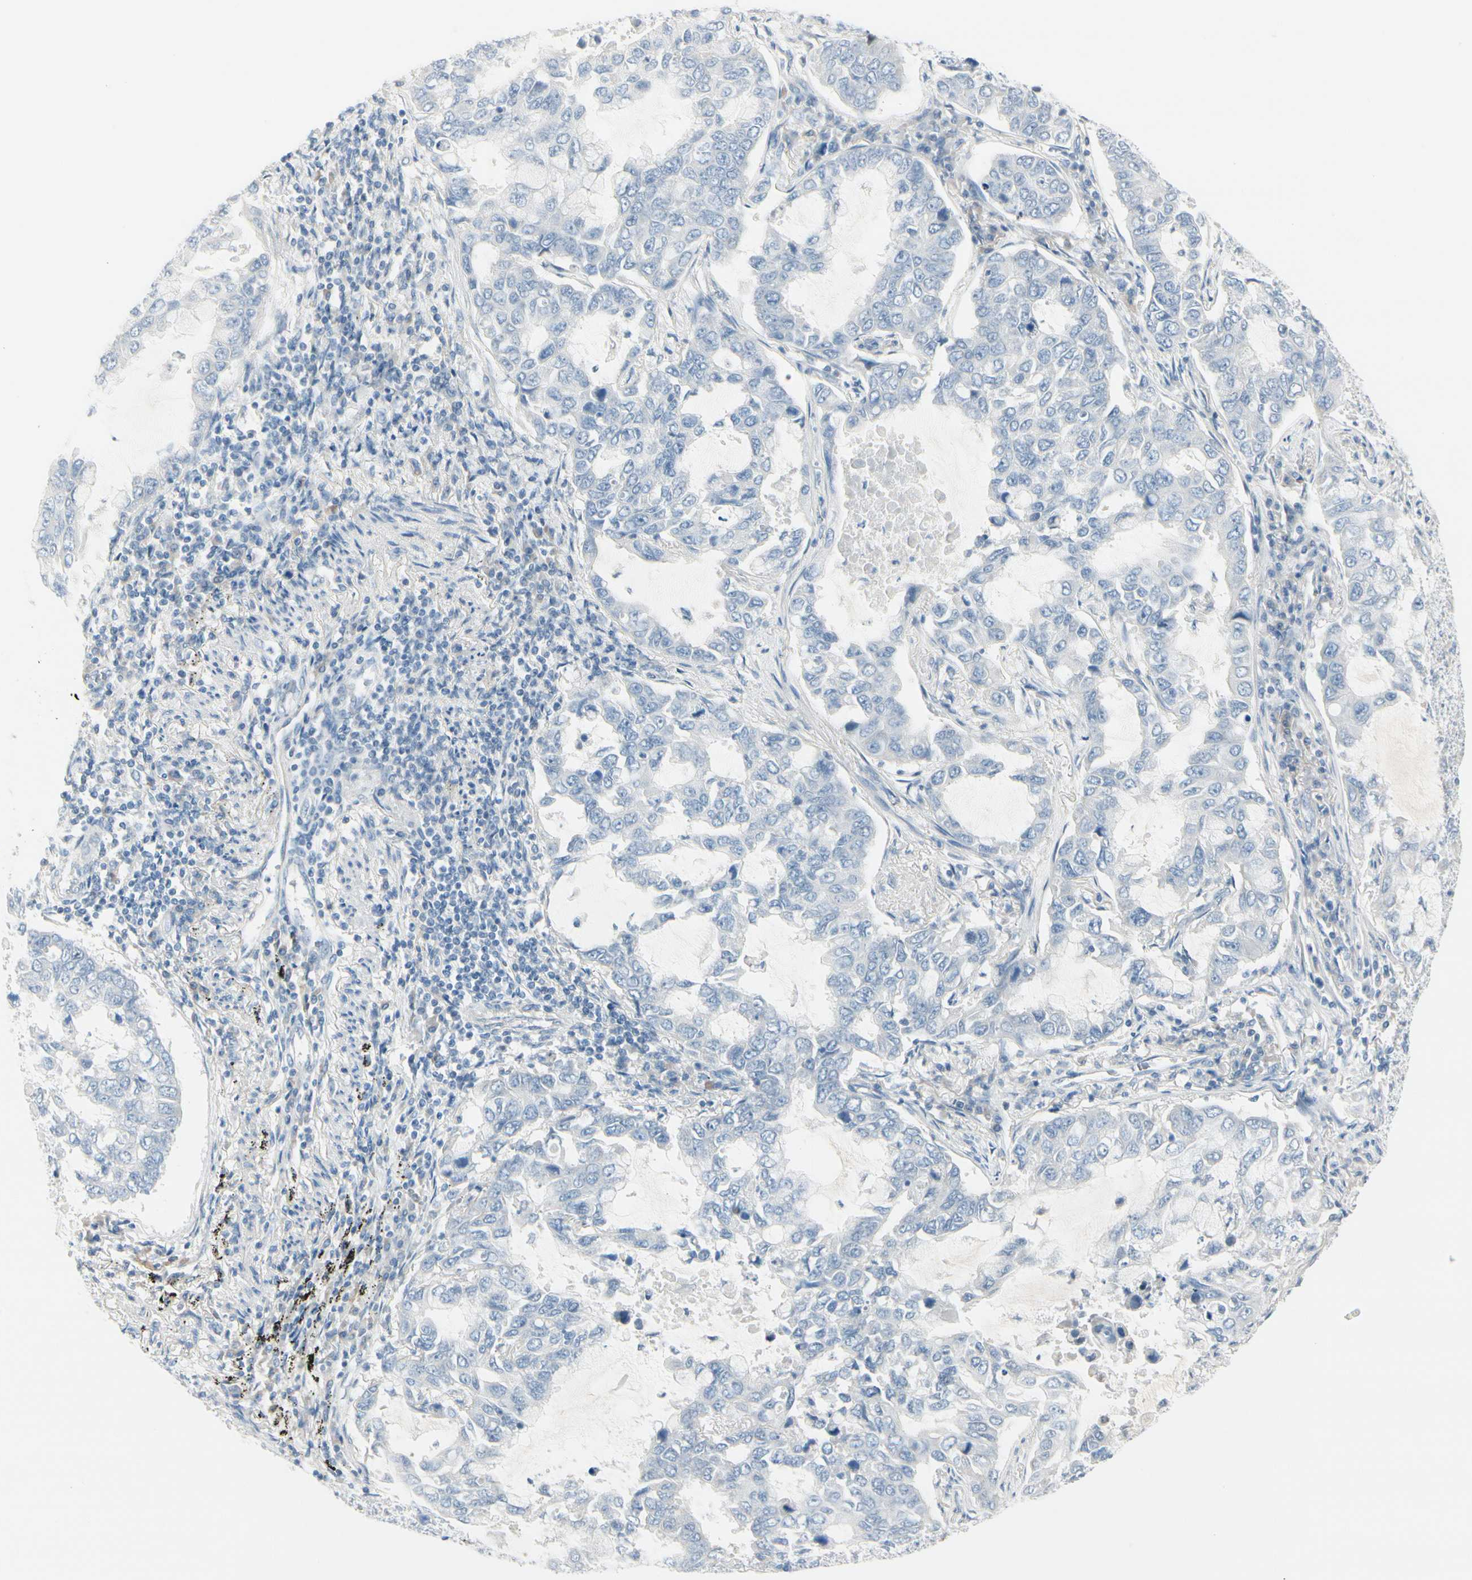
{"staining": {"intensity": "negative", "quantity": "none", "location": "none"}, "tissue": "lung cancer", "cell_type": "Tumor cells", "image_type": "cancer", "snomed": [{"axis": "morphology", "description": "Adenocarcinoma, NOS"}, {"axis": "topography", "description": "Lung"}], "caption": "Adenocarcinoma (lung) stained for a protein using immunohistochemistry displays no positivity tumor cells.", "gene": "CDHR5", "patient": {"sex": "male", "age": 64}}